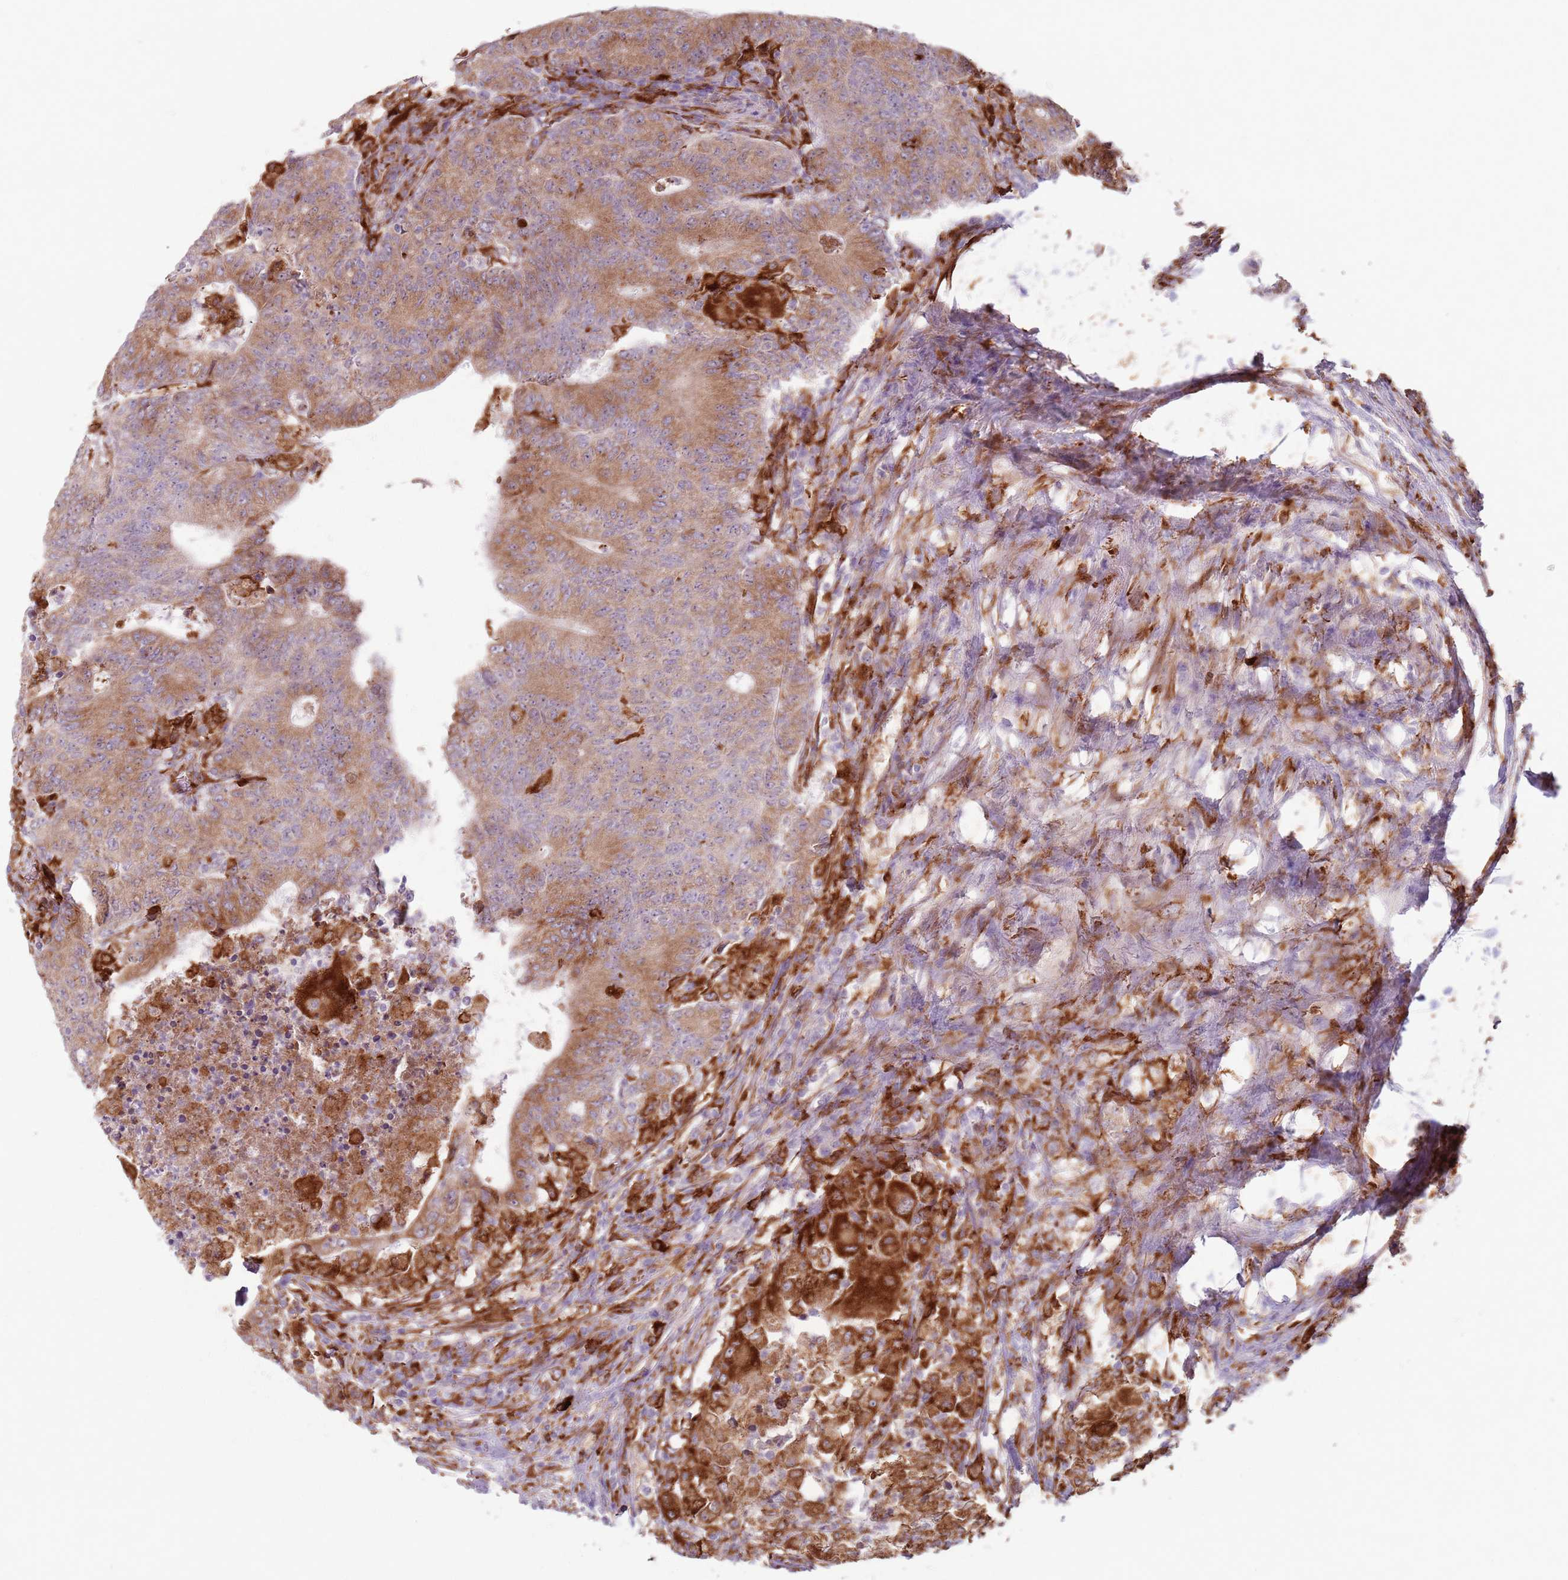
{"staining": {"intensity": "moderate", "quantity": ">75%", "location": "cytoplasmic/membranous"}, "tissue": "colorectal cancer", "cell_type": "Tumor cells", "image_type": "cancer", "snomed": [{"axis": "morphology", "description": "Adenocarcinoma, NOS"}, {"axis": "topography", "description": "Colon"}], "caption": "Moderate cytoplasmic/membranous protein positivity is present in about >75% of tumor cells in adenocarcinoma (colorectal). The staining was performed using DAB, with brown indicating positive protein expression. Nuclei are stained blue with hematoxylin.", "gene": "COLGALT1", "patient": {"sex": "female", "age": 75}}